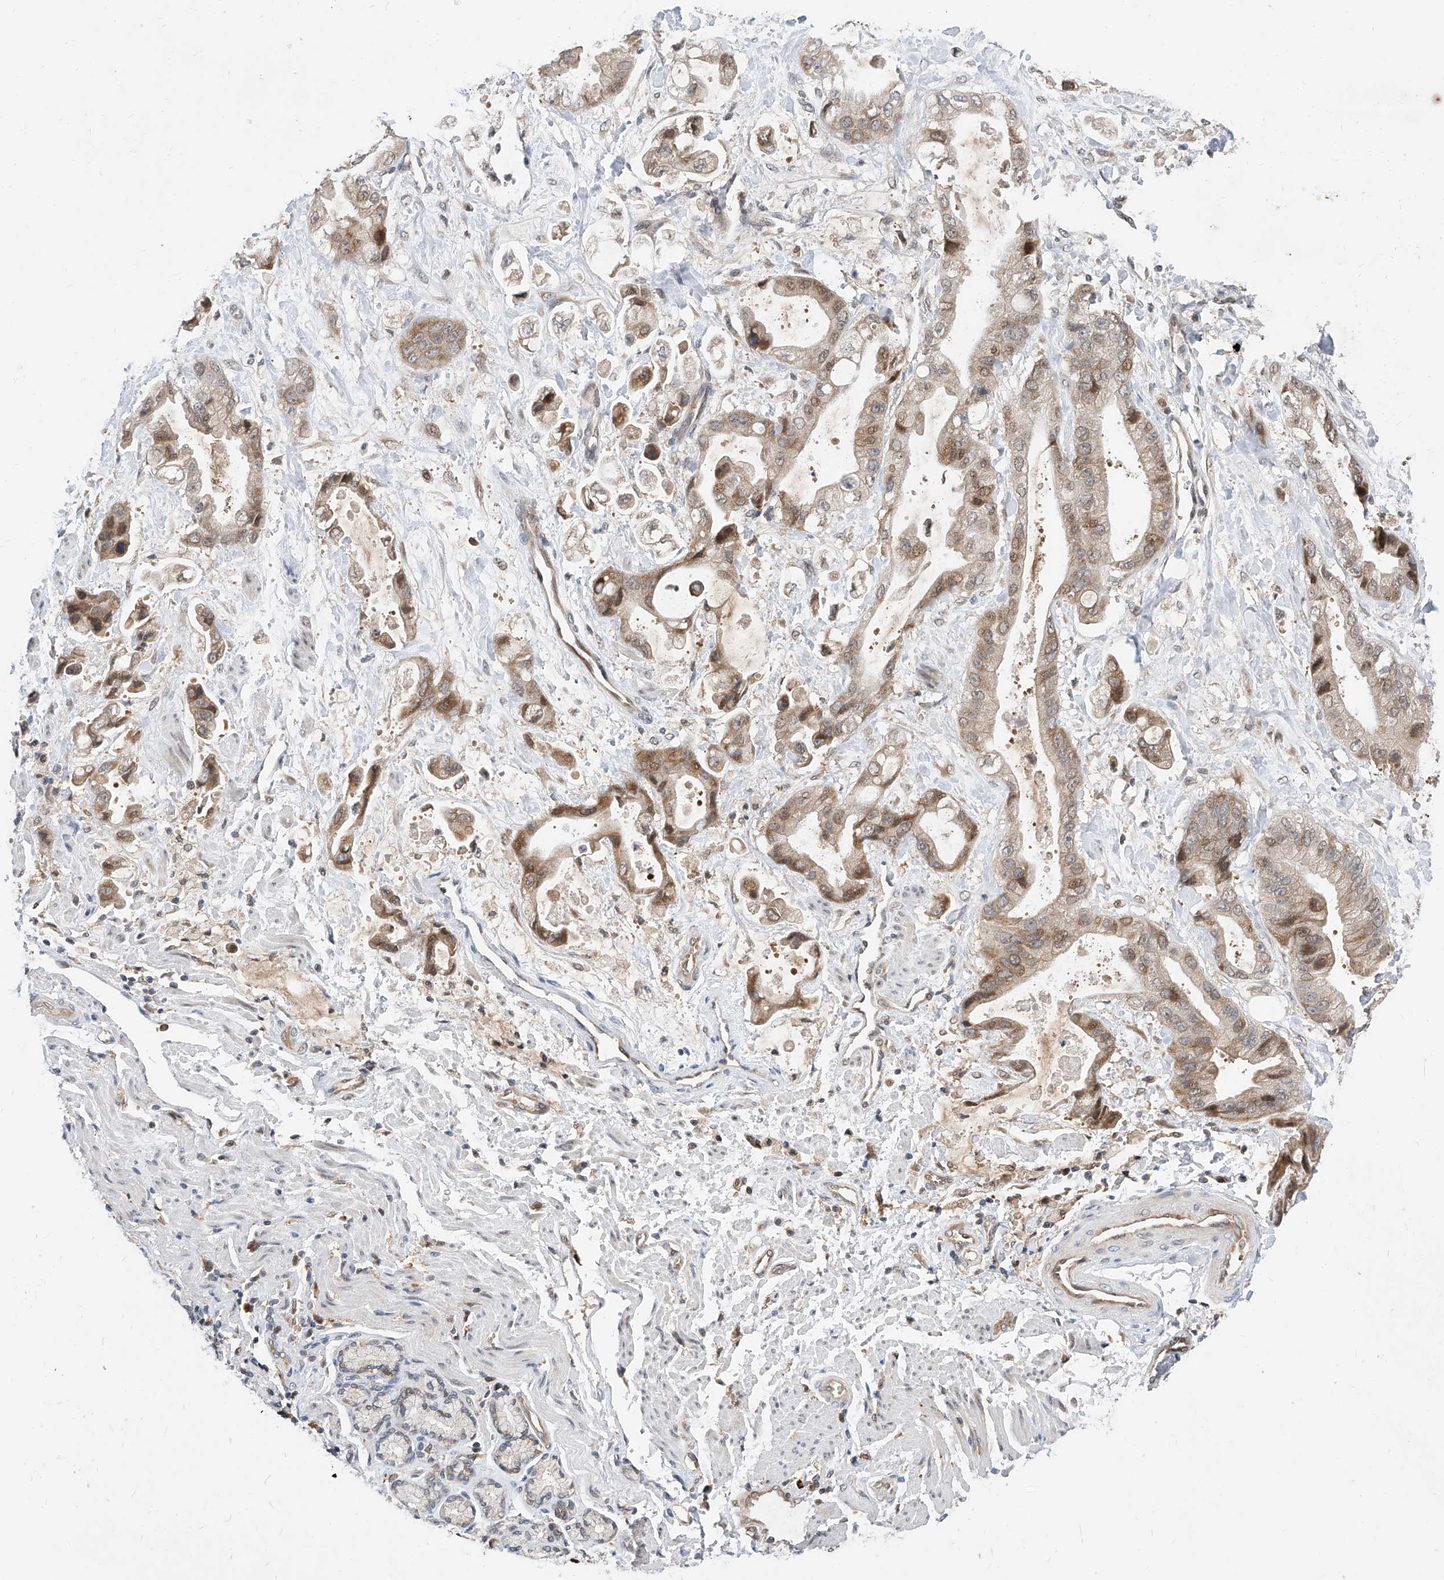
{"staining": {"intensity": "weak", "quantity": "25%-75%", "location": "cytoplasmic/membranous,nuclear"}, "tissue": "stomach cancer", "cell_type": "Tumor cells", "image_type": "cancer", "snomed": [{"axis": "morphology", "description": "Adenocarcinoma, NOS"}, {"axis": "topography", "description": "Stomach"}], "caption": "Human stomach cancer (adenocarcinoma) stained with a protein marker exhibits weak staining in tumor cells.", "gene": "DIRAS3", "patient": {"sex": "male", "age": 62}}